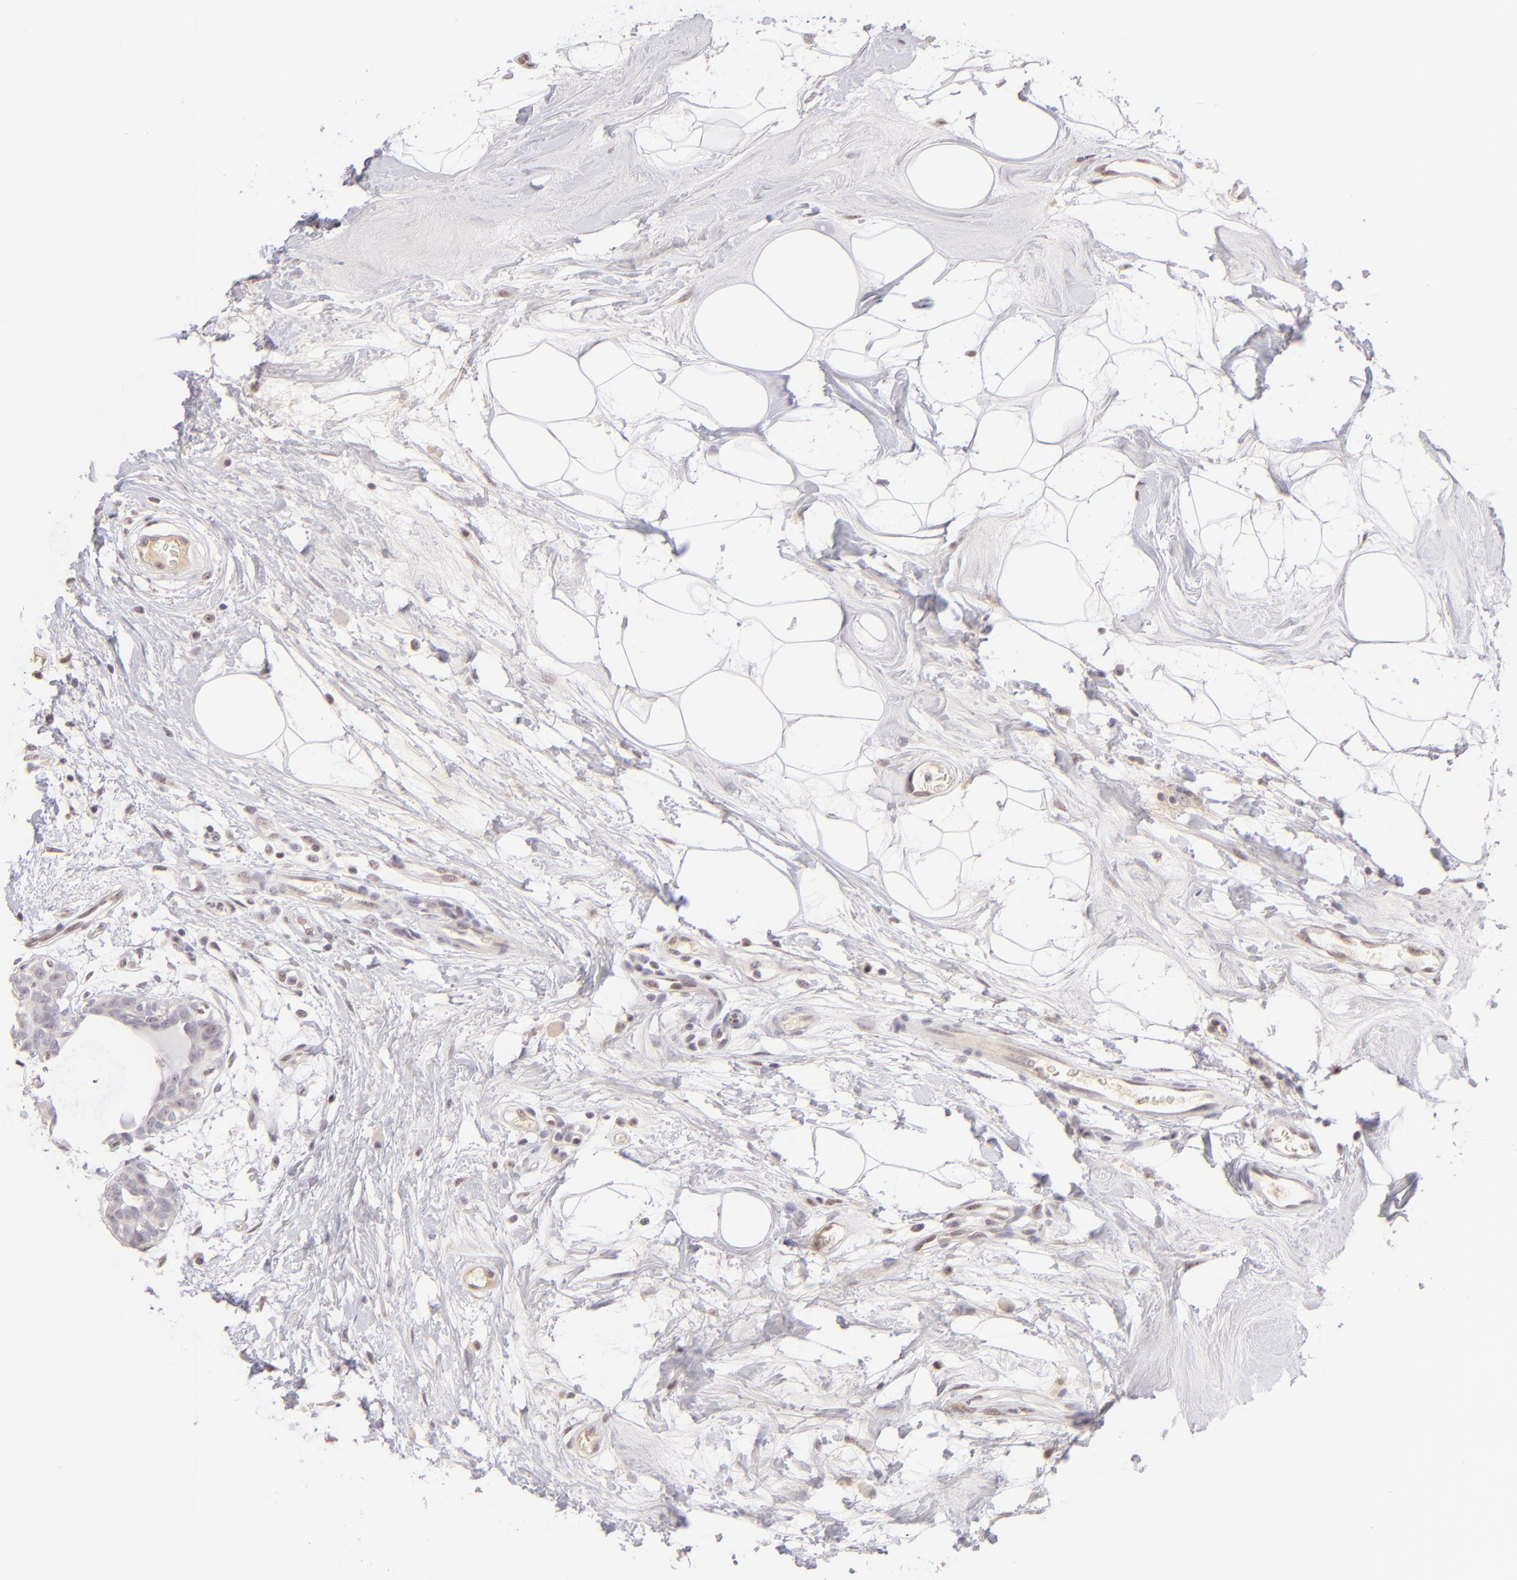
{"staining": {"intensity": "negative", "quantity": "none", "location": "none"}, "tissue": "breast cancer", "cell_type": "Tumor cells", "image_type": "cancer", "snomed": [{"axis": "morphology", "description": "Duct carcinoma"}, {"axis": "topography", "description": "Breast"}], "caption": "High magnification brightfield microscopy of breast cancer (infiltrating ductal carcinoma) stained with DAB (3,3'-diaminobenzidine) (brown) and counterstained with hematoxylin (blue): tumor cells show no significant expression. (Immunohistochemistry (ihc), brightfield microscopy, high magnification).", "gene": "MAGEA1", "patient": {"sex": "female", "age": 40}}